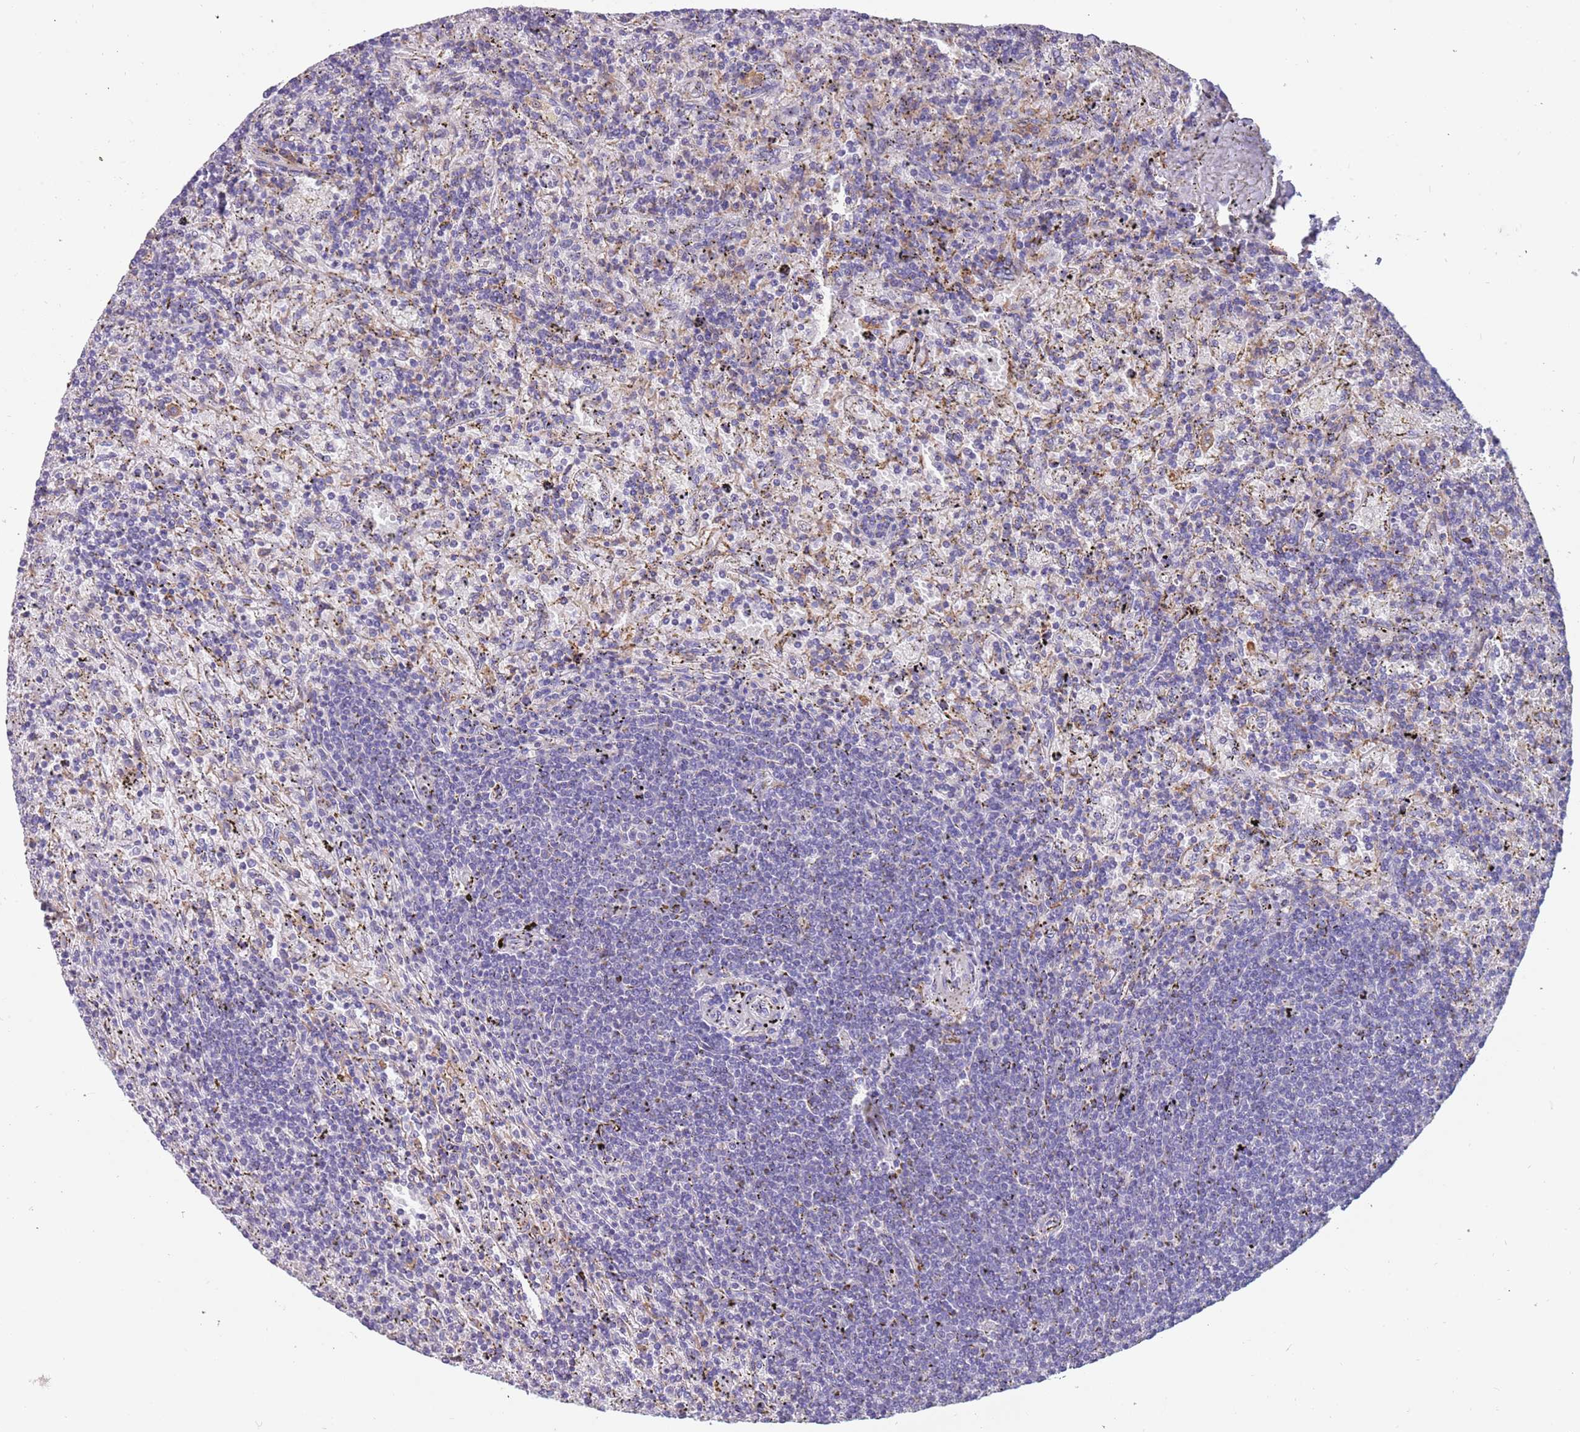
{"staining": {"intensity": "negative", "quantity": "none", "location": "none"}, "tissue": "lymphoma", "cell_type": "Tumor cells", "image_type": "cancer", "snomed": [{"axis": "morphology", "description": "Malignant lymphoma, non-Hodgkin's type, Low grade"}, {"axis": "topography", "description": "Spleen"}], "caption": "DAB immunohistochemical staining of lymphoma shows no significant expression in tumor cells.", "gene": "RHCG", "patient": {"sex": "male", "age": 76}}